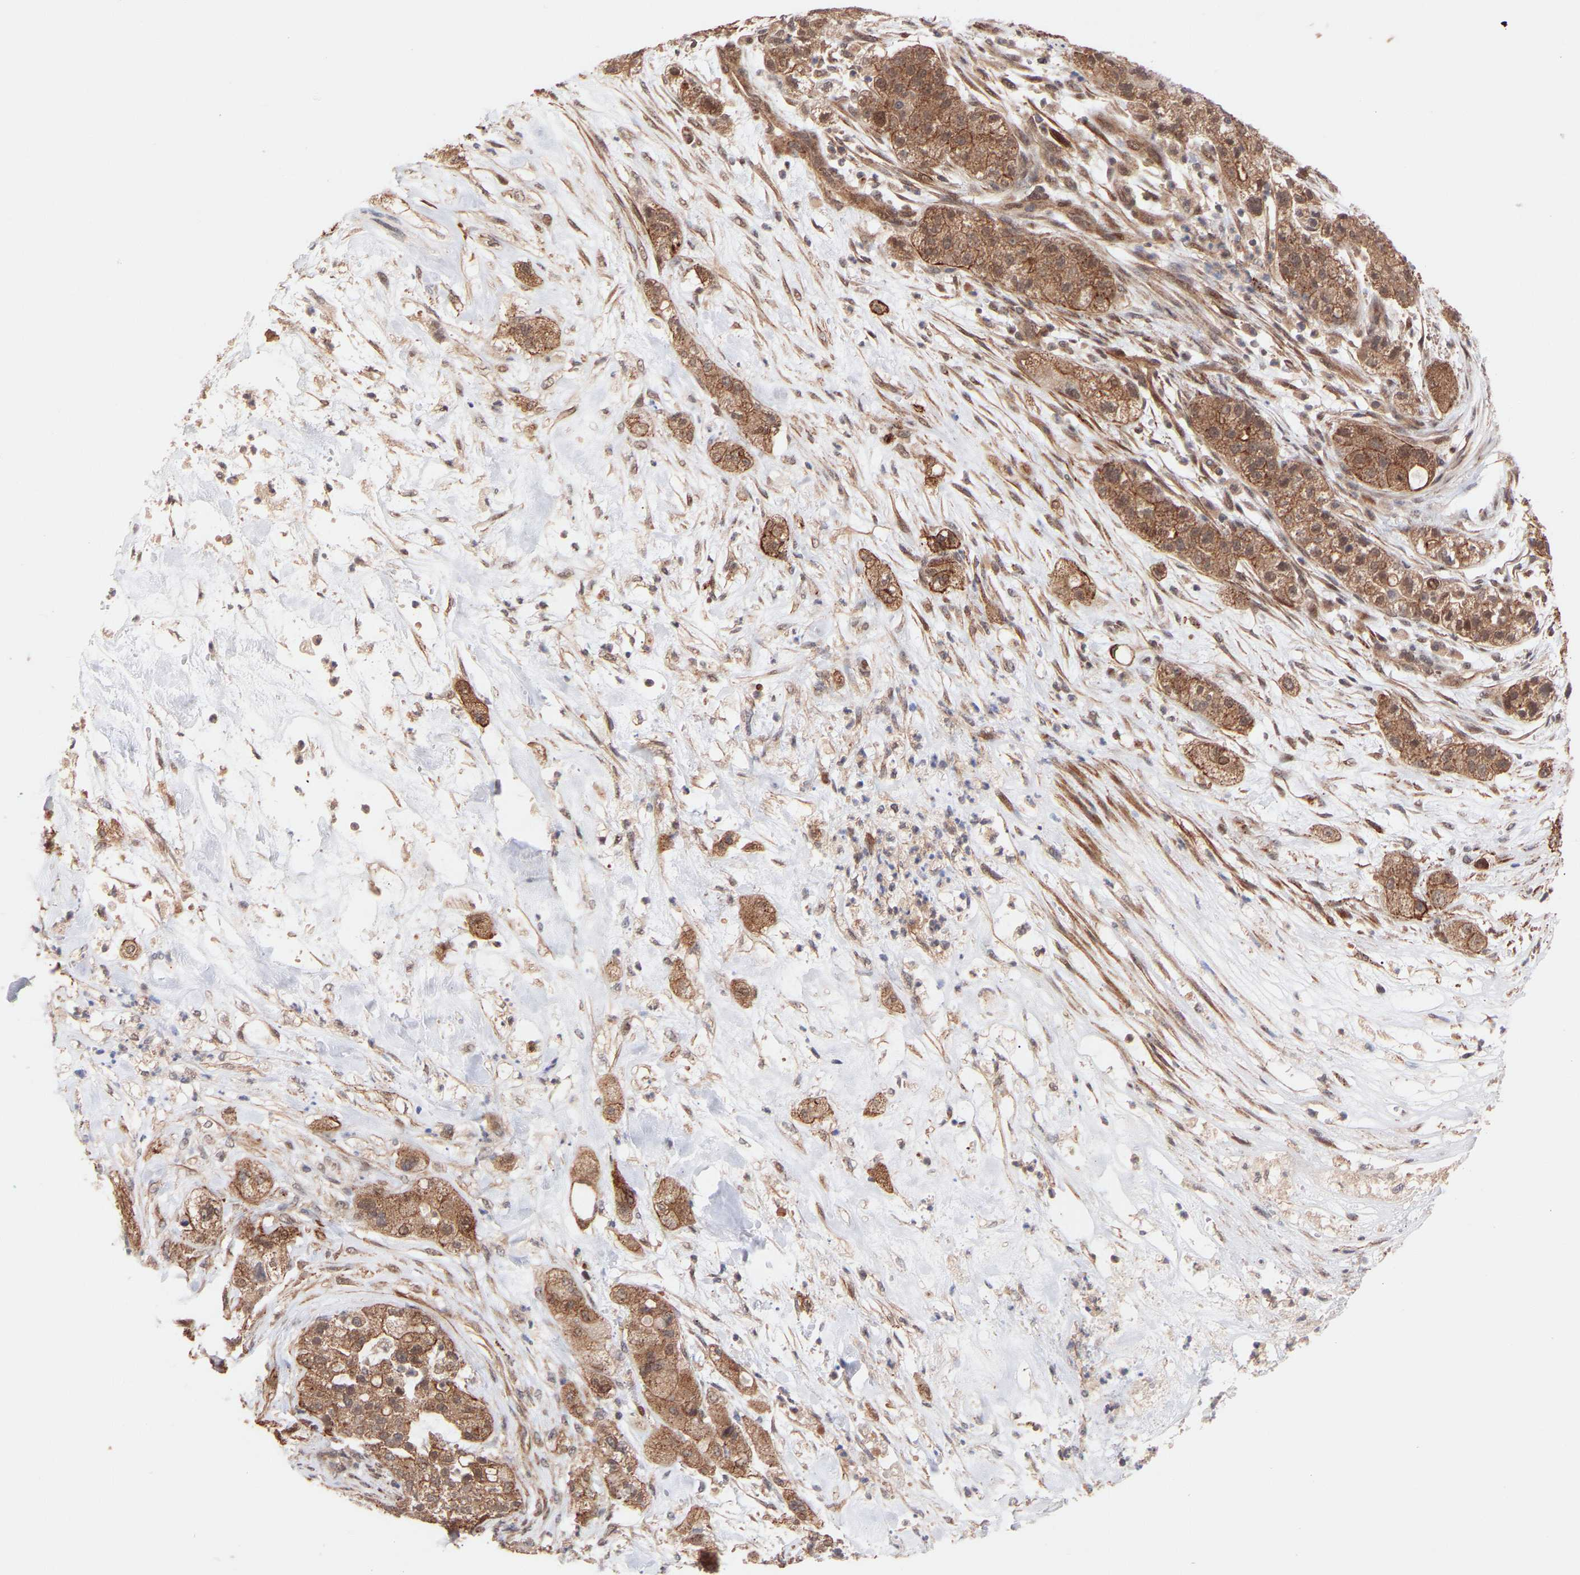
{"staining": {"intensity": "moderate", "quantity": ">75%", "location": "cytoplasmic/membranous"}, "tissue": "pancreatic cancer", "cell_type": "Tumor cells", "image_type": "cancer", "snomed": [{"axis": "morphology", "description": "Adenocarcinoma, NOS"}, {"axis": "topography", "description": "Pancreas"}], "caption": "Human pancreatic cancer stained for a protein (brown) shows moderate cytoplasmic/membranous positive positivity in about >75% of tumor cells.", "gene": "PDLIM5", "patient": {"sex": "female", "age": 78}}